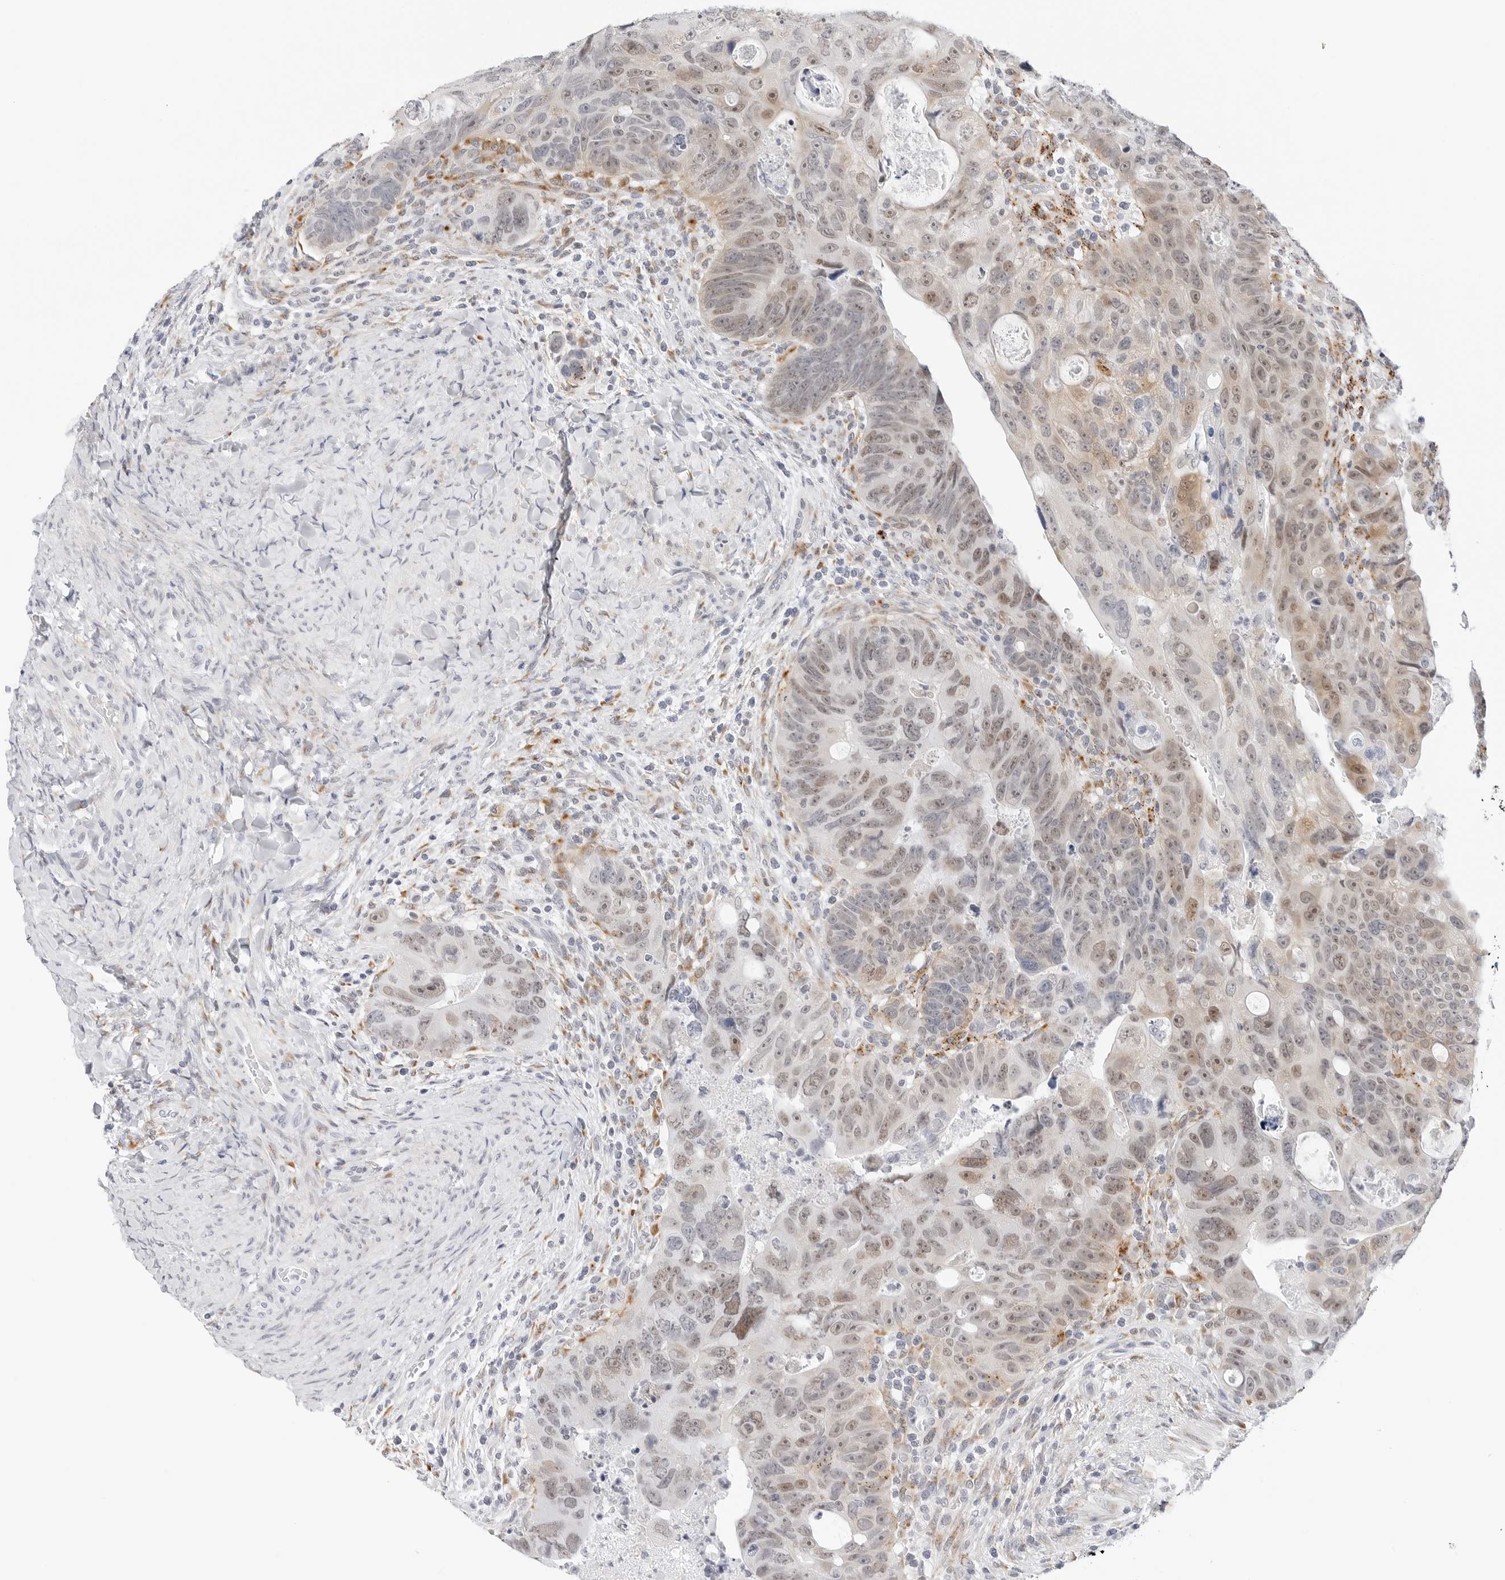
{"staining": {"intensity": "moderate", "quantity": "<25%", "location": "cytoplasmic/membranous,nuclear"}, "tissue": "colorectal cancer", "cell_type": "Tumor cells", "image_type": "cancer", "snomed": [{"axis": "morphology", "description": "Adenocarcinoma, NOS"}, {"axis": "topography", "description": "Rectum"}], "caption": "Immunohistochemical staining of adenocarcinoma (colorectal) reveals low levels of moderate cytoplasmic/membranous and nuclear protein expression in about <25% of tumor cells.", "gene": "TSEN2", "patient": {"sex": "male", "age": 59}}